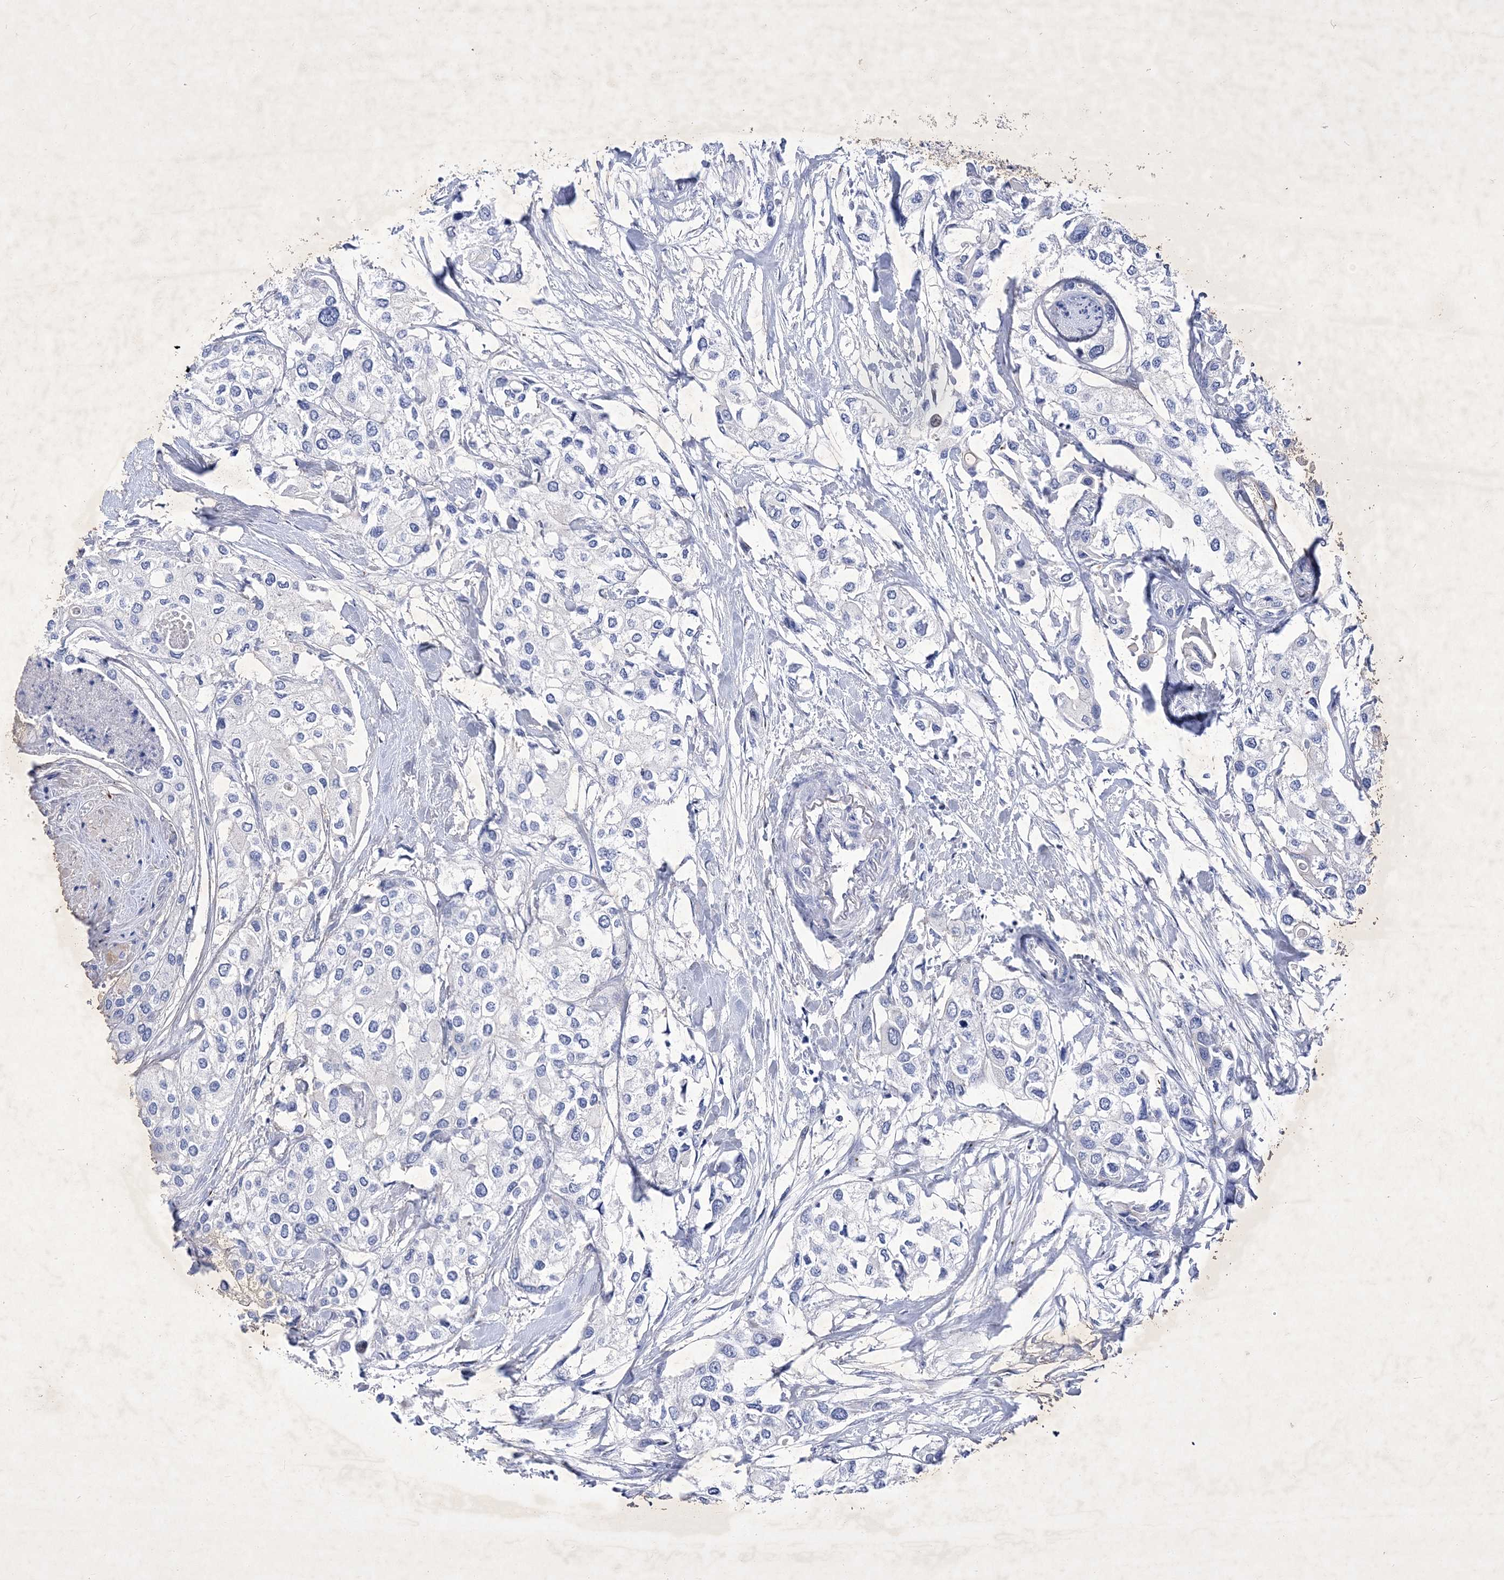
{"staining": {"intensity": "negative", "quantity": "none", "location": "none"}, "tissue": "urothelial cancer", "cell_type": "Tumor cells", "image_type": "cancer", "snomed": [{"axis": "morphology", "description": "Urothelial carcinoma, High grade"}, {"axis": "topography", "description": "Urinary bladder"}], "caption": "Tumor cells show no significant protein expression in high-grade urothelial carcinoma.", "gene": "GPN1", "patient": {"sex": "male", "age": 64}}